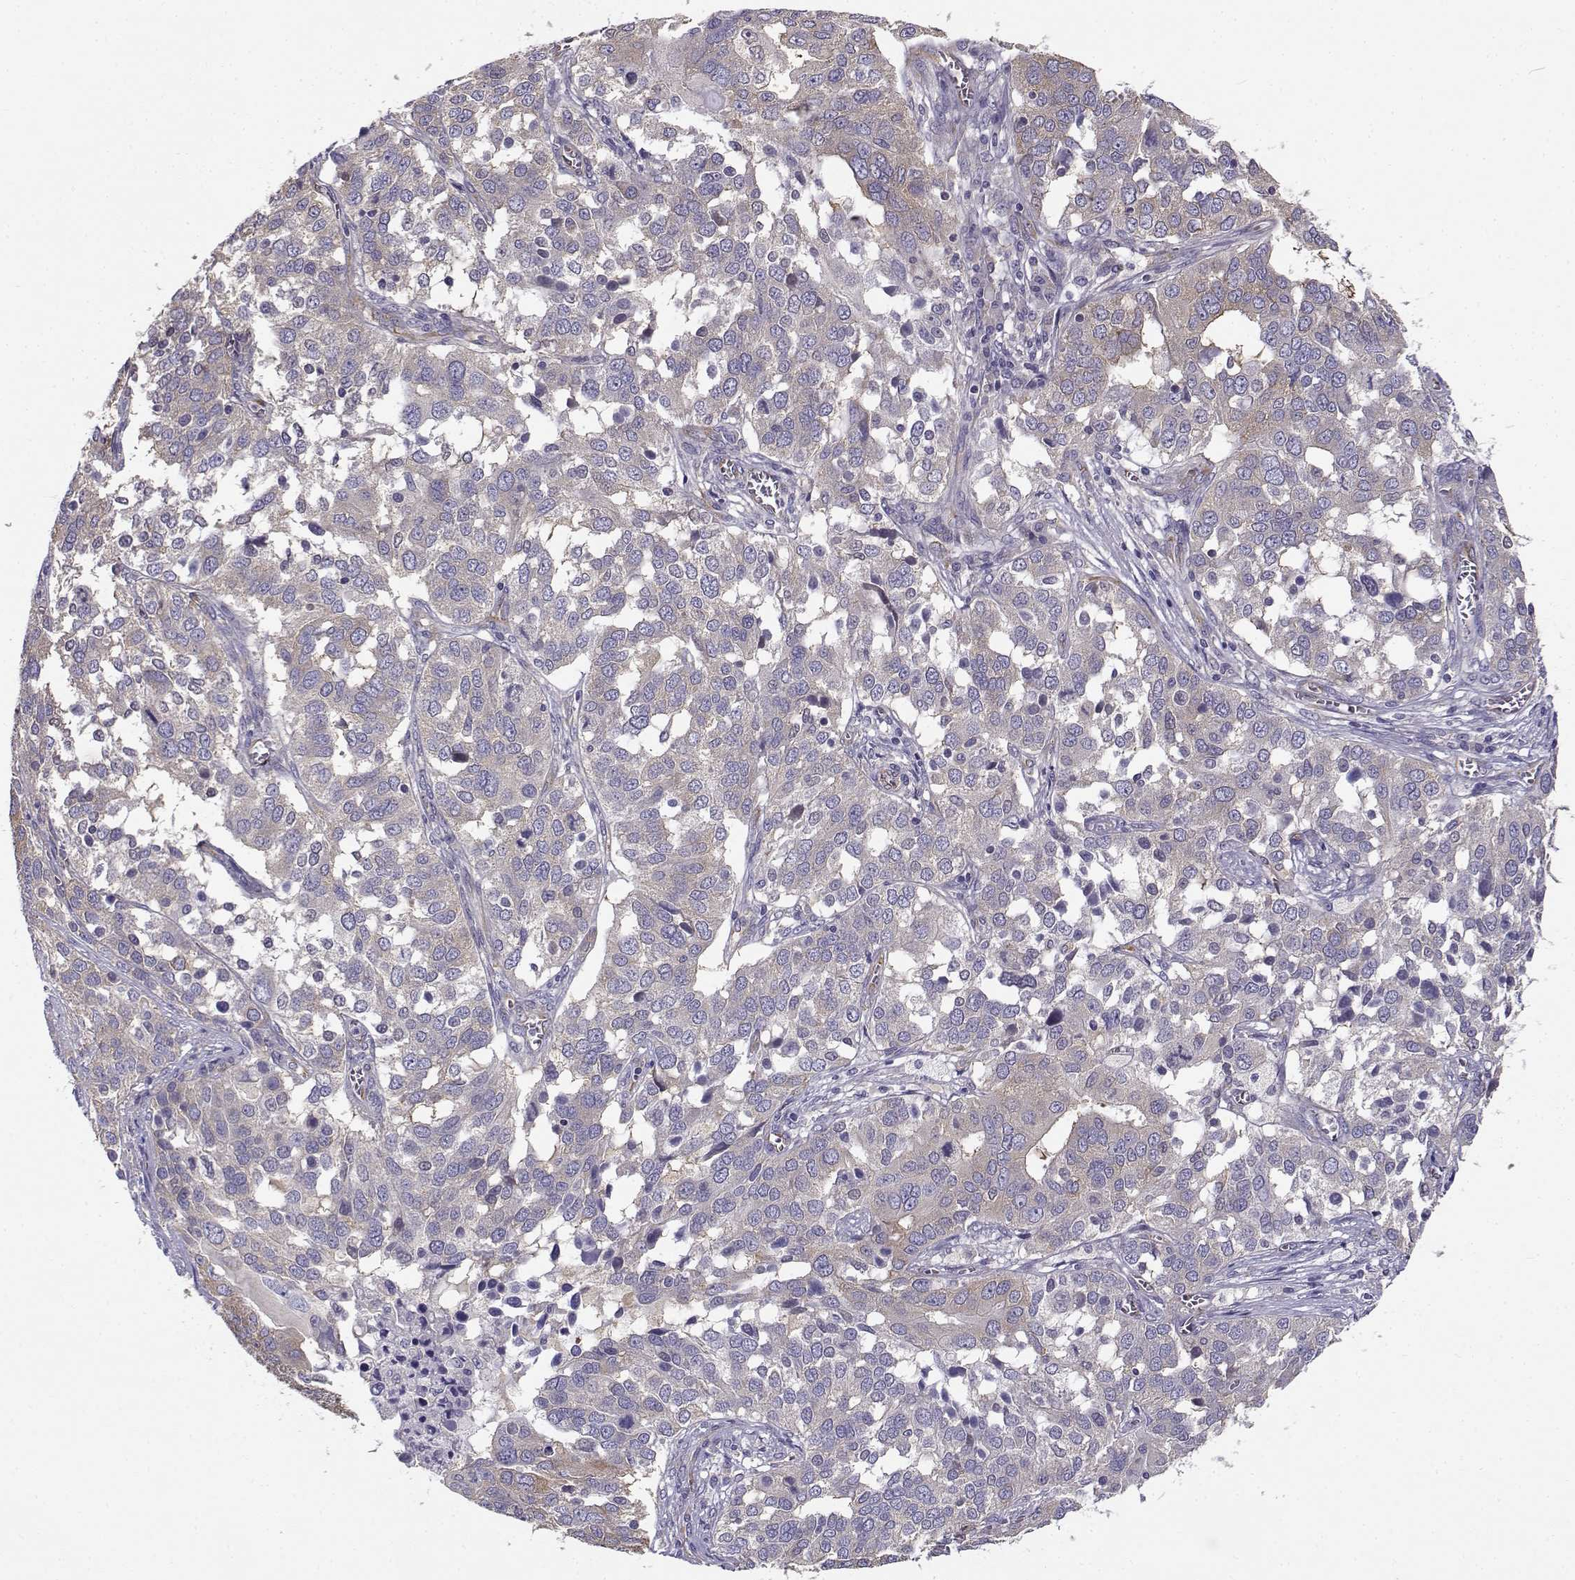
{"staining": {"intensity": "weak", "quantity": "25%-75%", "location": "cytoplasmic/membranous"}, "tissue": "ovarian cancer", "cell_type": "Tumor cells", "image_type": "cancer", "snomed": [{"axis": "morphology", "description": "Carcinoma, endometroid"}, {"axis": "topography", "description": "Soft tissue"}, {"axis": "topography", "description": "Ovary"}], "caption": "Tumor cells show low levels of weak cytoplasmic/membranous expression in approximately 25%-75% of cells in ovarian cancer (endometroid carcinoma). Nuclei are stained in blue.", "gene": "BEND6", "patient": {"sex": "female", "age": 52}}